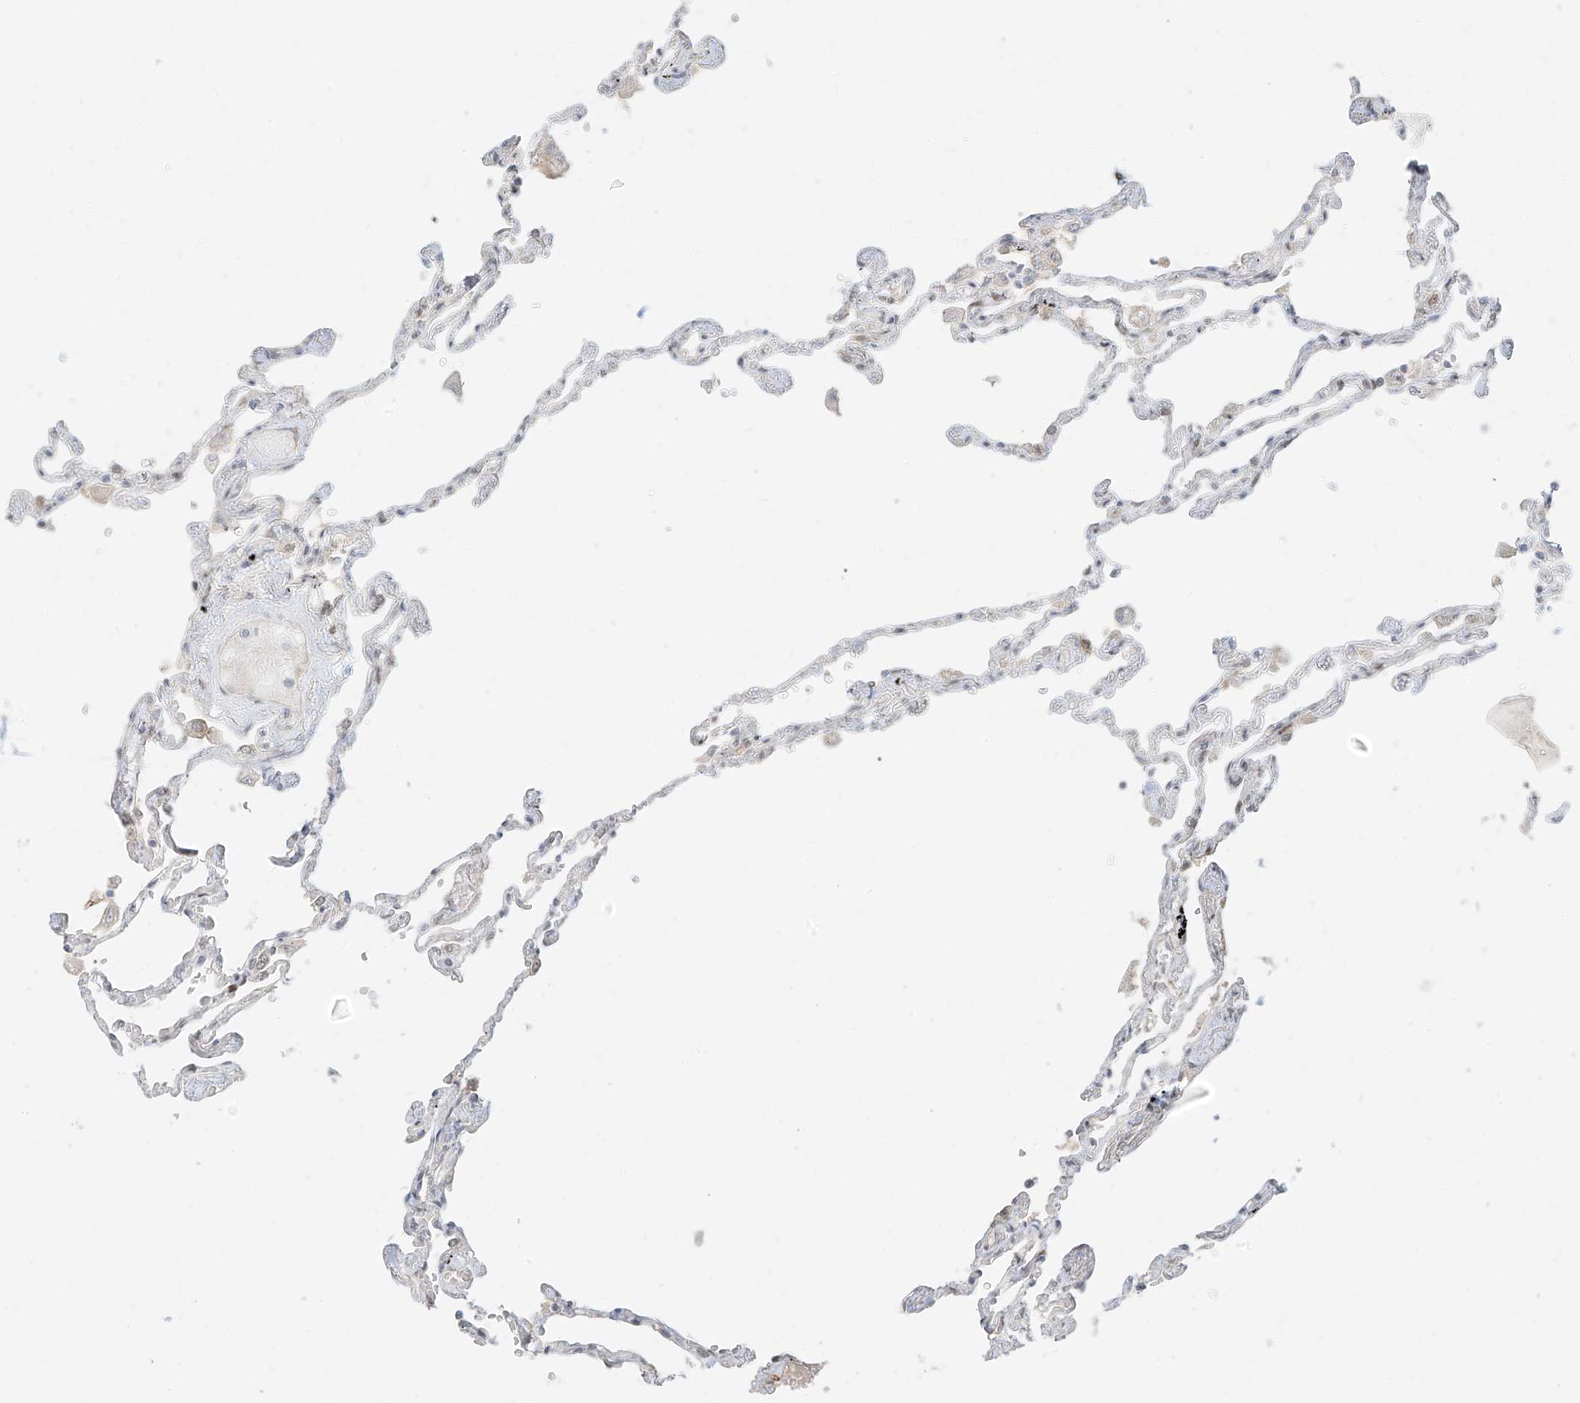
{"staining": {"intensity": "weak", "quantity": "<25%", "location": "cytoplasmic/membranous,nuclear"}, "tissue": "lung", "cell_type": "Alveolar cells", "image_type": "normal", "snomed": [{"axis": "morphology", "description": "Normal tissue, NOS"}, {"axis": "topography", "description": "Lung"}], "caption": "Immunohistochemistry (IHC) of benign human lung demonstrates no positivity in alveolar cells.", "gene": "ZNF774", "patient": {"sex": "female", "age": 67}}